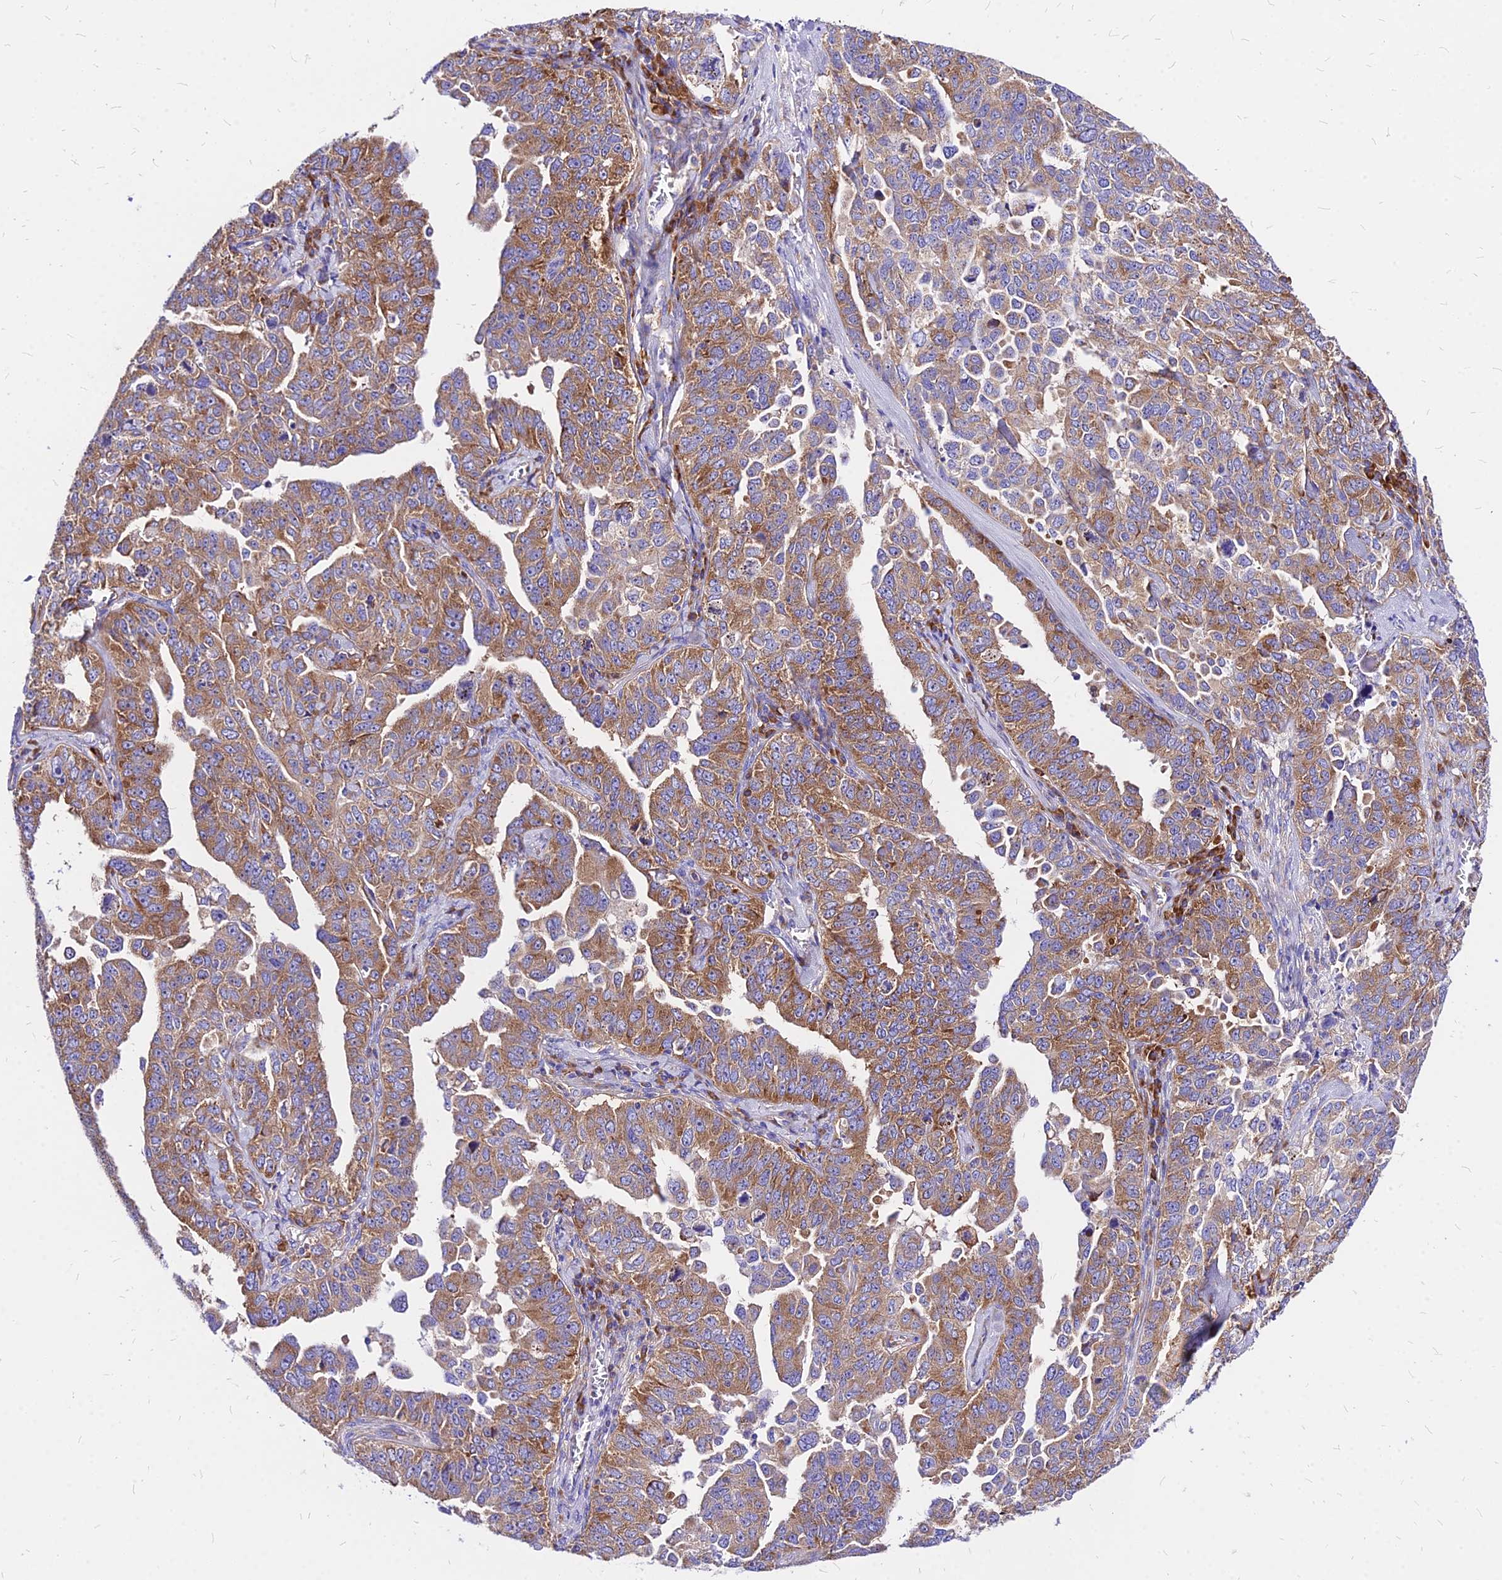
{"staining": {"intensity": "moderate", "quantity": ">75%", "location": "cytoplasmic/membranous"}, "tissue": "ovarian cancer", "cell_type": "Tumor cells", "image_type": "cancer", "snomed": [{"axis": "morphology", "description": "Carcinoma, endometroid"}, {"axis": "topography", "description": "Ovary"}], "caption": "Approximately >75% of tumor cells in human ovarian cancer (endometroid carcinoma) exhibit moderate cytoplasmic/membranous protein staining as visualized by brown immunohistochemical staining.", "gene": "RPL19", "patient": {"sex": "female", "age": 62}}